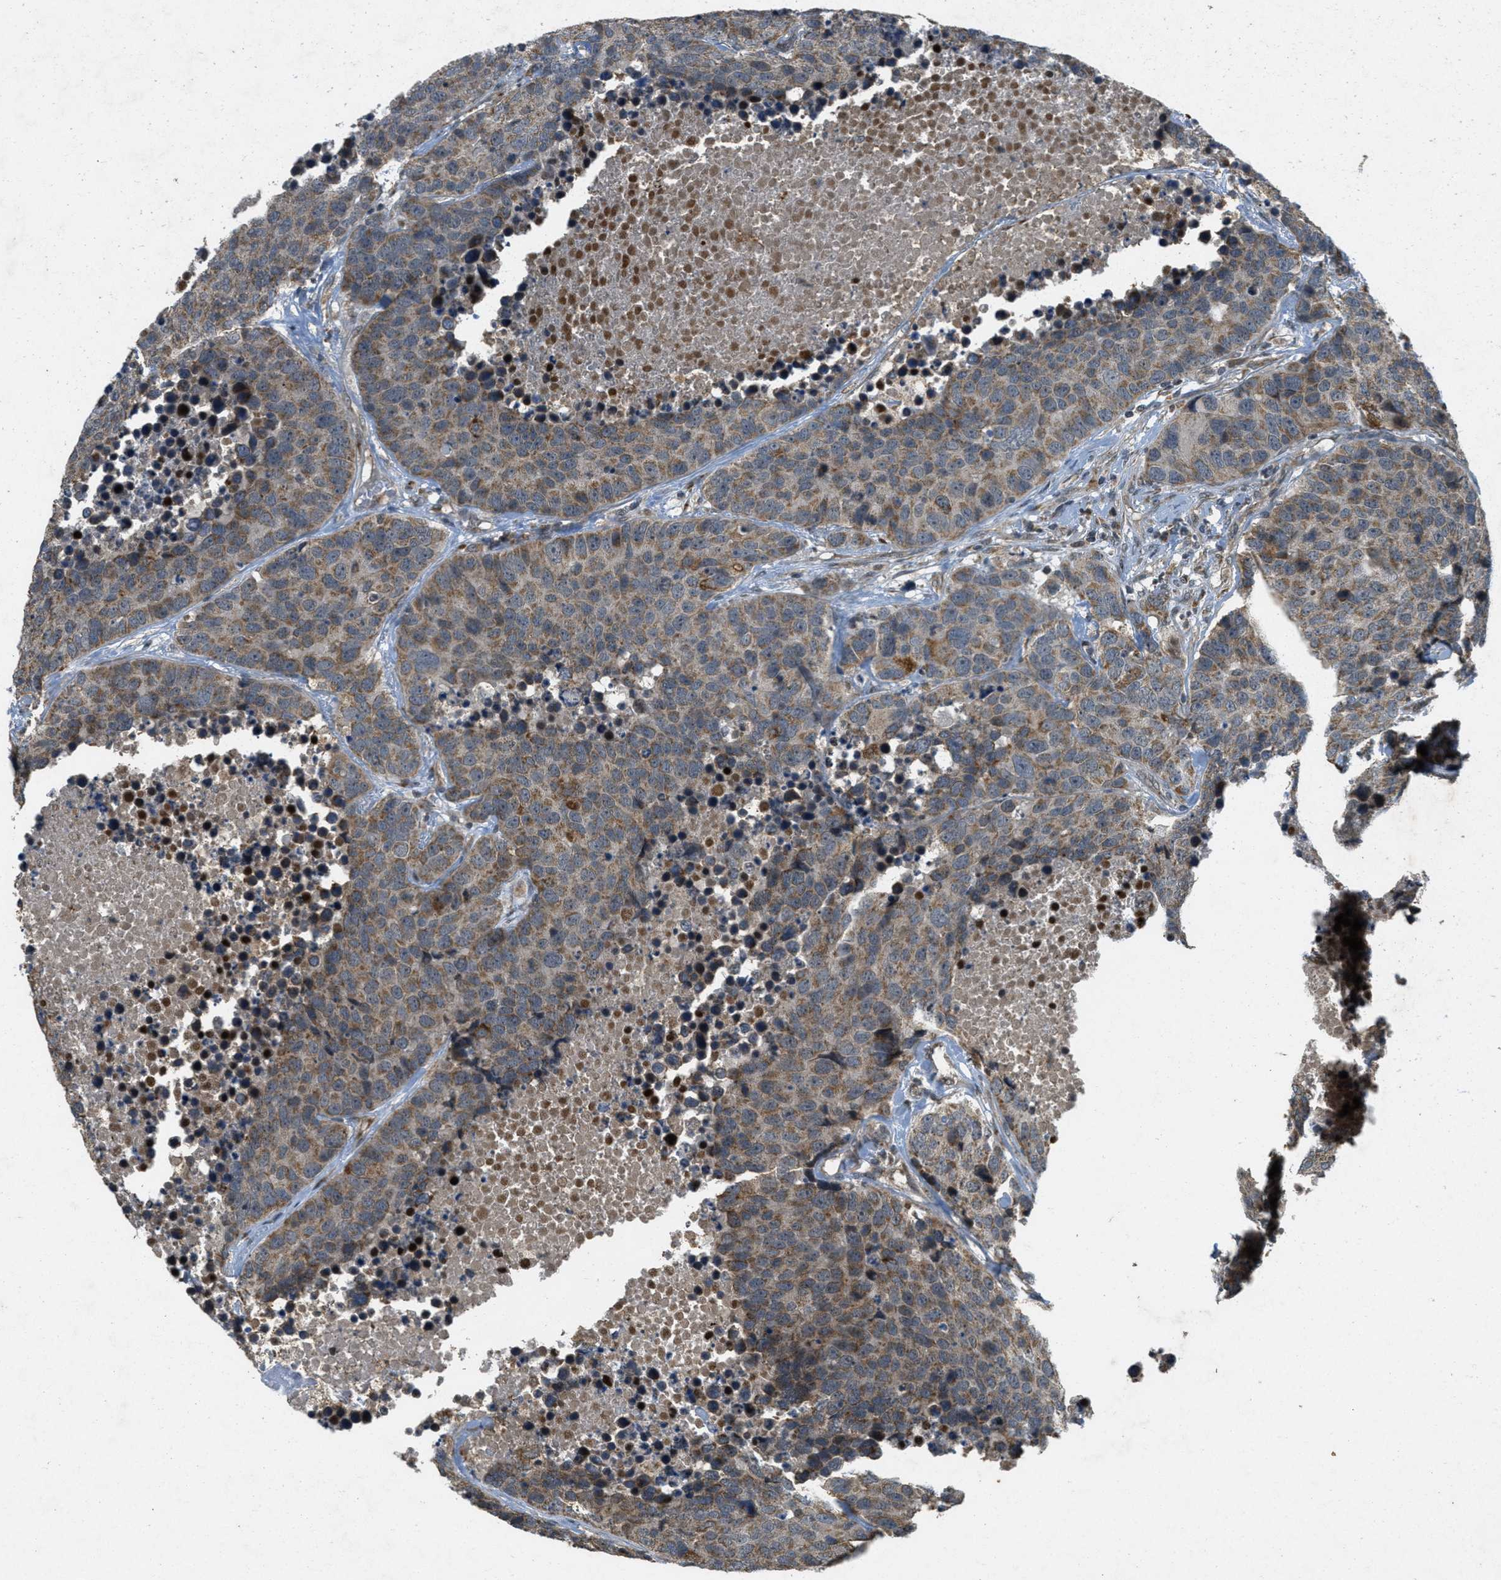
{"staining": {"intensity": "moderate", "quantity": ">75%", "location": "cytoplasmic/membranous"}, "tissue": "carcinoid", "cell_type": "Tumor cells", "image_type": "cancer", "snomed": [{"axis": "morphology", "description": "Carcinoid, malignant, NOS"}, {"axis": "topography", "description": "Lung"}], "caption": "A medium amount of moderate cytoplasmic/membranous staining is appreciated in about >75% of tumor cells in malignant carcinoid tissue. (brown staining indicates protein expression, while blue staining denotes nuclei).", "gene": "PPP1R15A", "patient": {"sex": "male", "age": 60}}